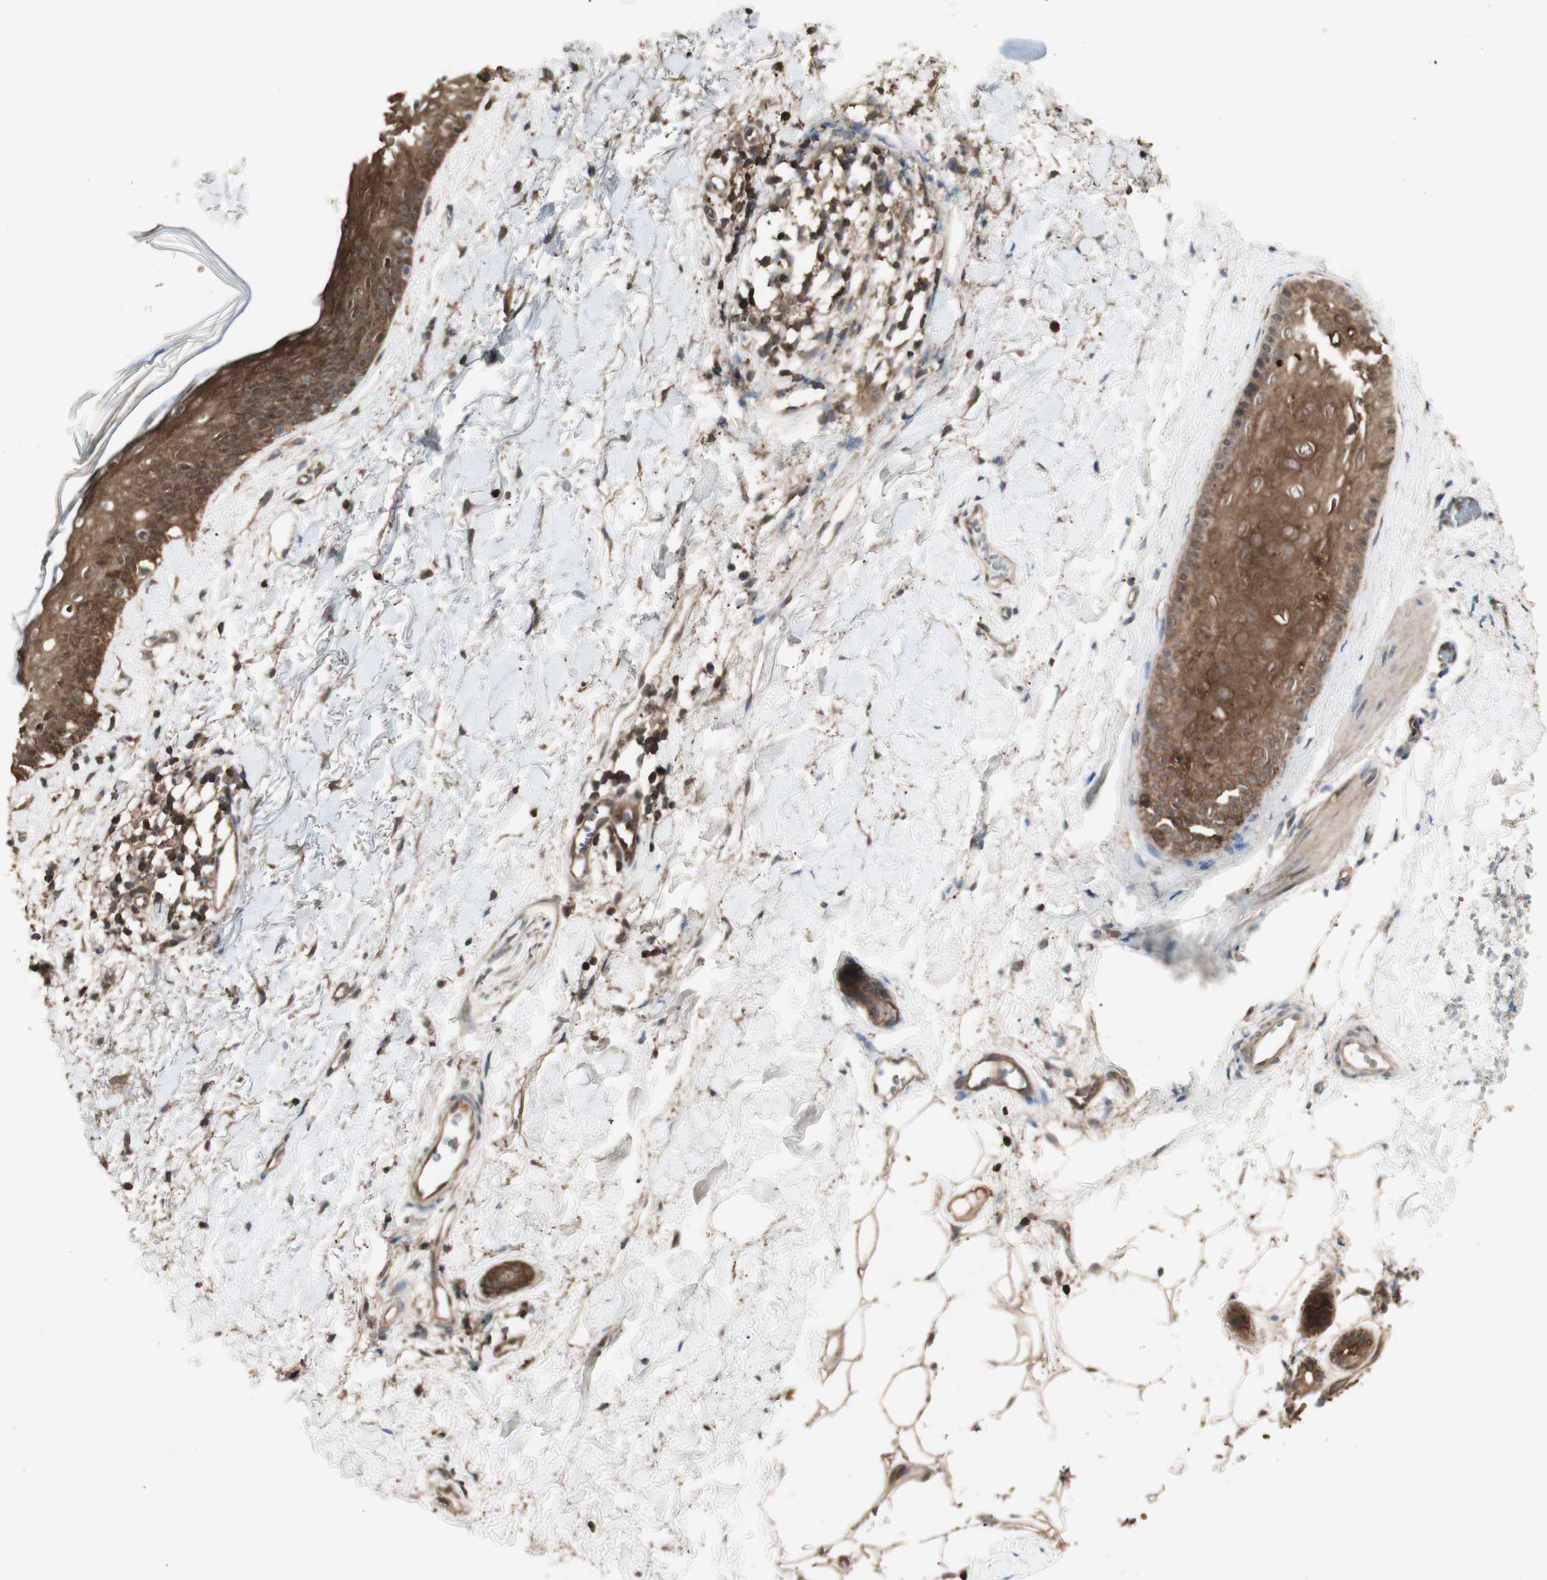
{"staining": {"intensity": "moderate", "quantity": ">75%", "location": "cytoplasmic/membranous"}, "tissue": "skin cancer", "cell_type": "Tumor cells", "image_type": "cancer", "snomed": [{"axis": "morphology", "description": "Normal tissue, NOS"}, {"axis": "morphology", "description": "Basal cell carcinoma"}, {"axis": "topography", "description": "Skin"}], "caption": "A brown stain shows moderate cytoplasmic/membranous expression of a protein in human skin cancer tumor cells. (DAB (3,3'-diaminobenzidine) IHC with brightfield microscopy, high magnification).", "gene": "YWHAB", "patient": {"sex": "female", "age": 70}}